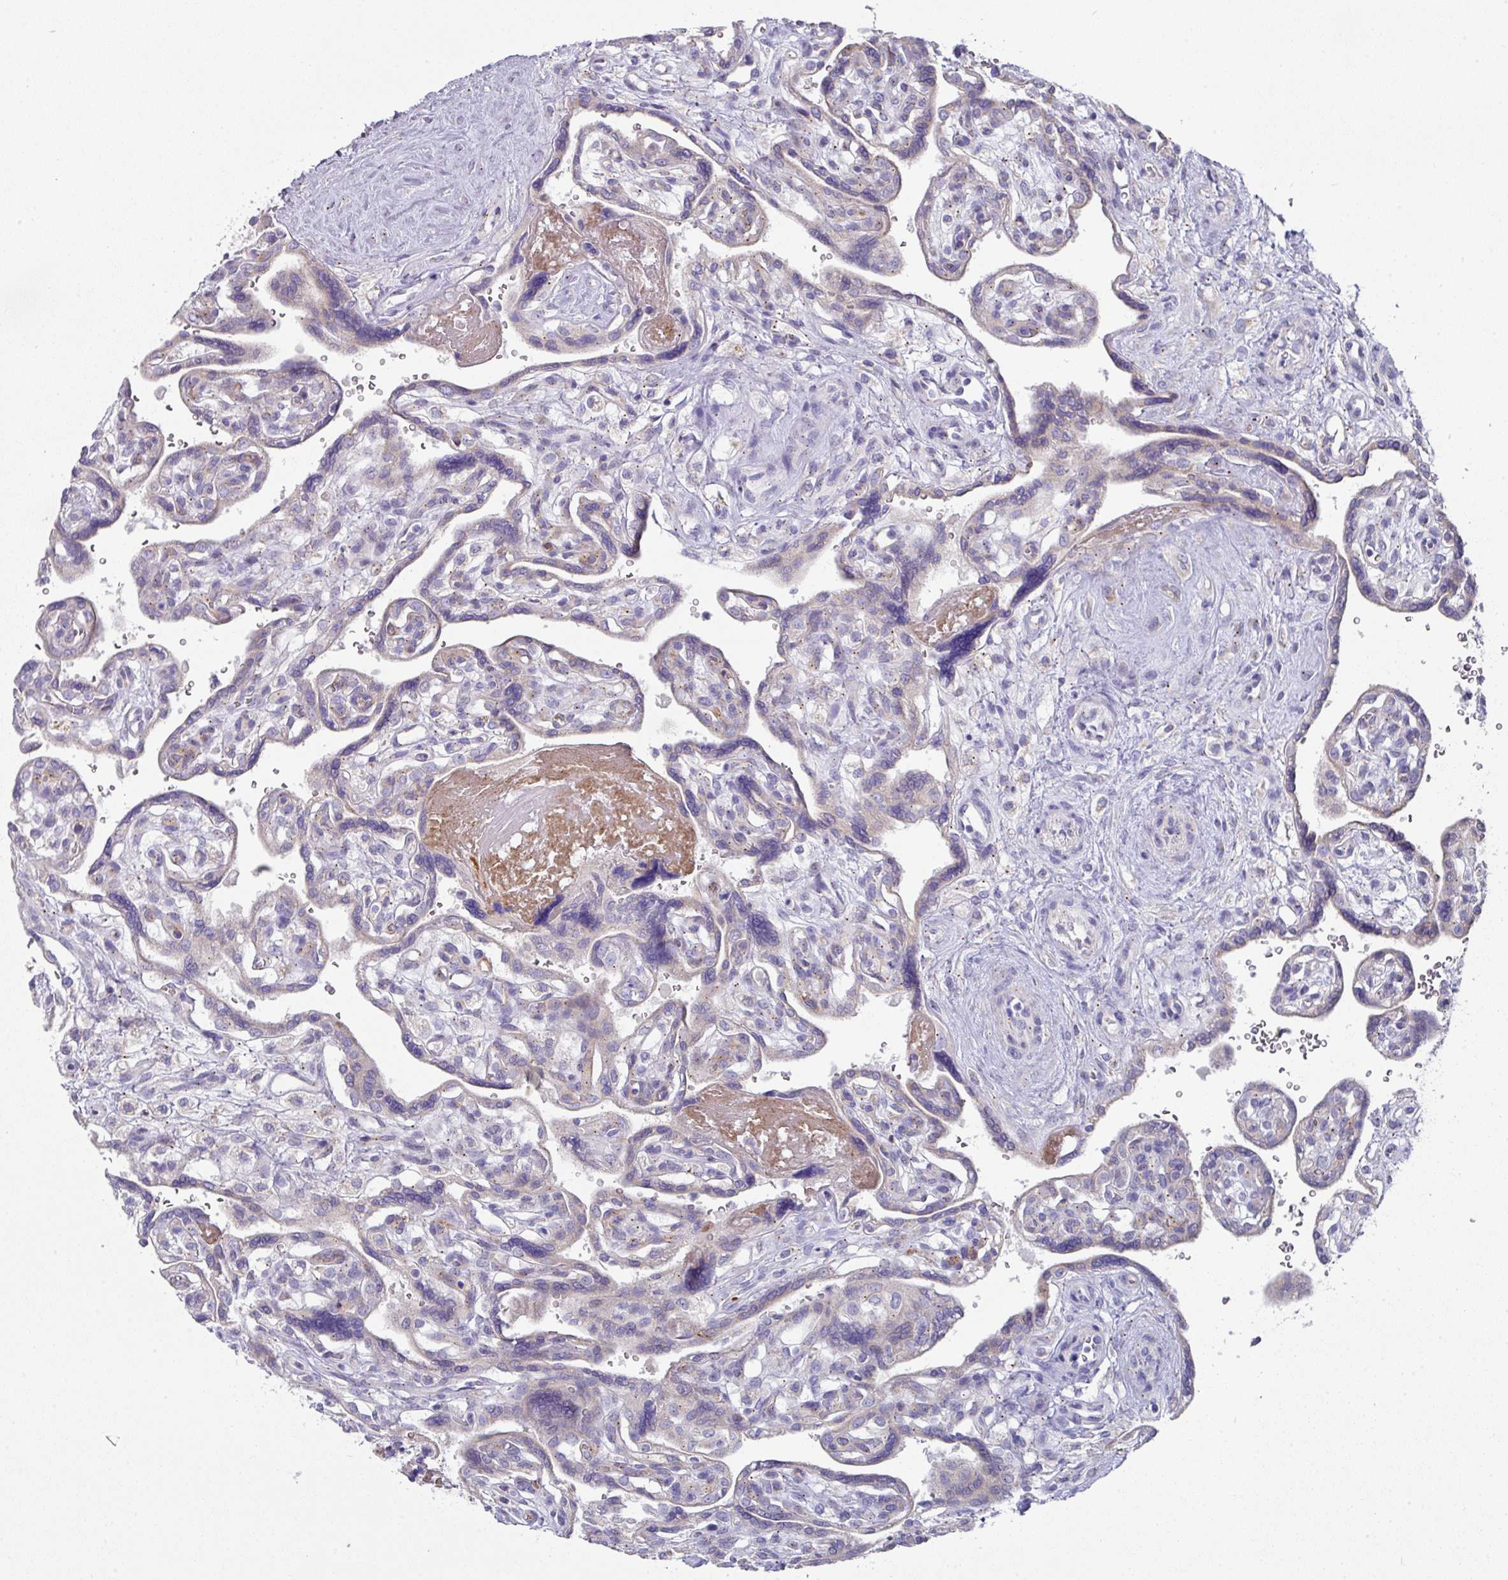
{"staining": {"intensity": "moderate", "quantity": "<25%", "location": "cytoplasmic/membranous"}, "tissue": "placenta", "cell_type": "Decidual cells", "image_type": "normal", "snomed": [{"axis": "morphology", "description": "Normal tissue, NOS"}, {"axis": "topography", "description": "Placenta"}], "caption": "Placenta stained for a protein reveals moderate cytoplasmic/membranous positivity in decidual cells. Nuclei are stained in blue.", "gene": "IL4R", "patient": {"sex": "female", "age": 39}}